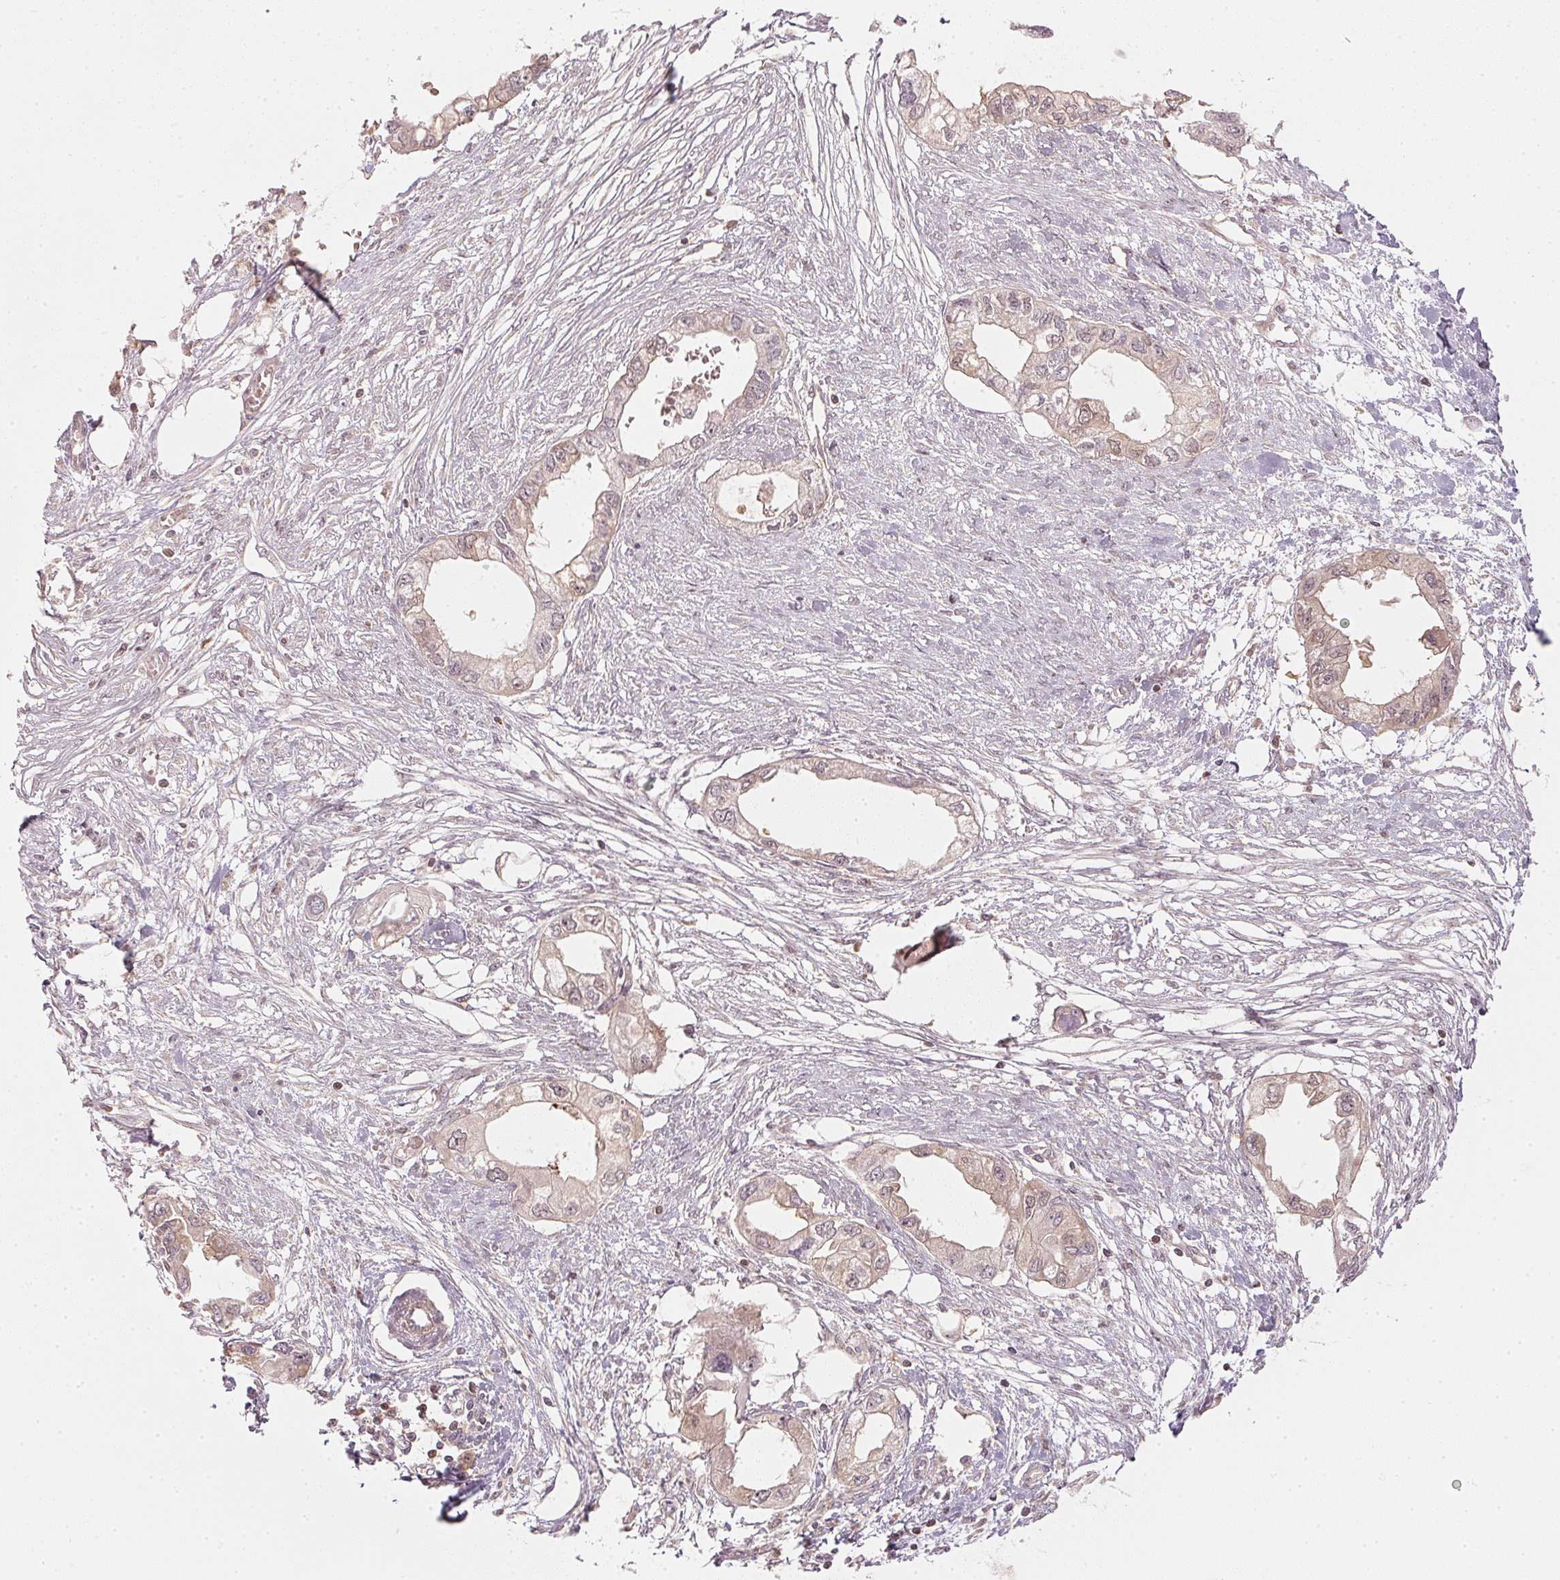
{"staining": {"intensity": "weak", "quantity": "25%-75%", "location": "cytoplasmic/membranous,nuclear"}, "tissue": "endometrial cancer", "cell_type": "Tumor cells", "image_type": "cancer", "snomed": [{"axis": "morphology", "description": "Adenocarcinoma, NOS"}, {"axis": "morphology", "description": "Adenocarcinoma, metastatic, NOS"}, {"axis": "topography", "description": "Adipose tissue"}, {"axis": "topography", "description": "Endometrium"}], "caption": "Weak cytoplasmic/membranous and nuclear expression for a protein is identified in about 25%-75% of tumor cells of endometrial cancer using immunohistochemistry.", "gene": "UBE2L3", "patient": {"sex": "female", "age": 67}}